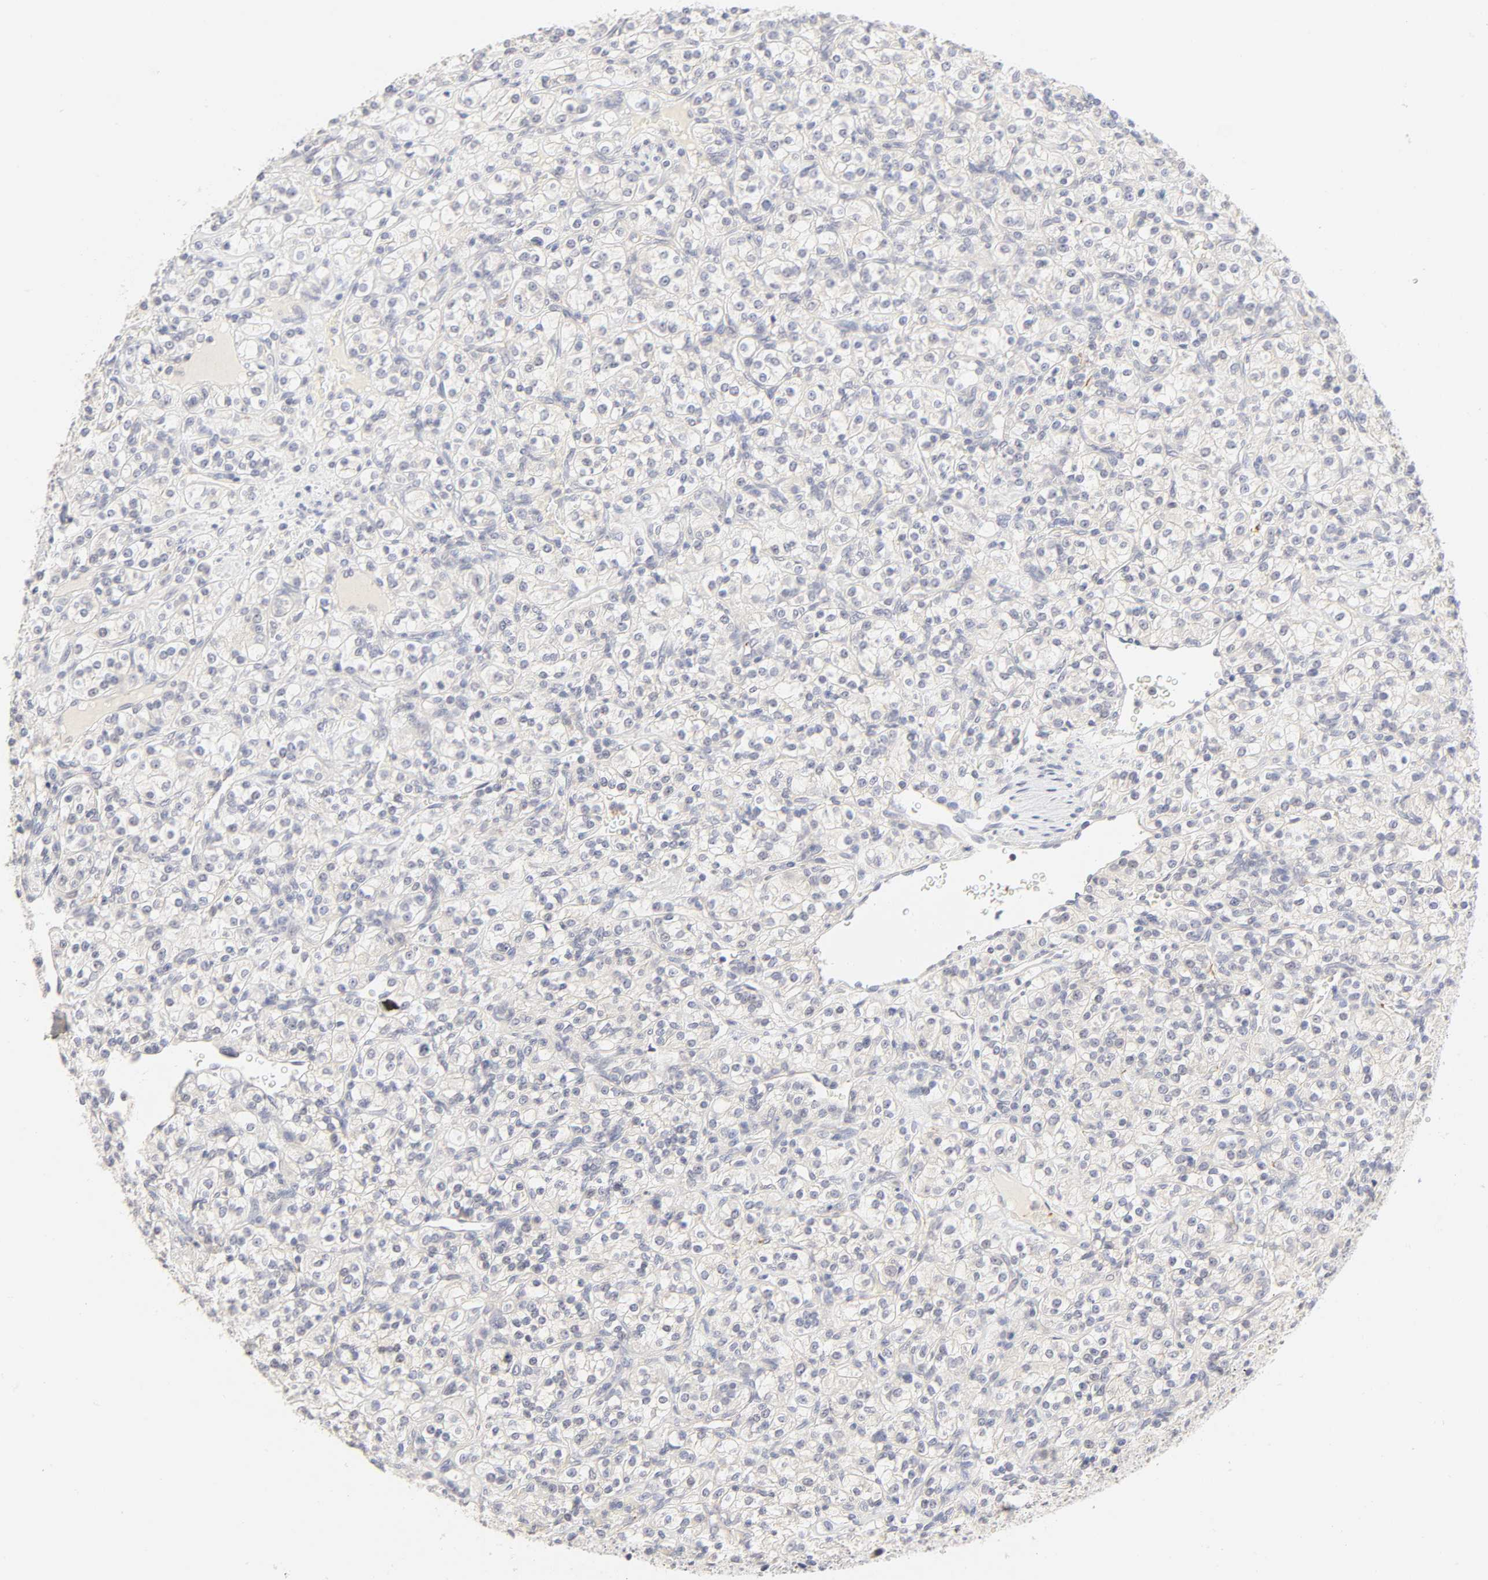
{"staining": {"intensity": "negative", "quantity": "none", "location": "none"}, "tissue": "renal cancer", "cell_type": "Tumor cells", "image_type": "cancer", "snomed": [{"axis": "morphology", "description": "Adenocarcinoma, NOS"}, {"axis": "topography", "description": "Kidney"}], "caption": "Immunohistochemistry (IHC) image of neoplastic tissue: human renal adenocarcinoma stained with DAB displays no significant protein expression in tumor cells.", "gene": "CYP4B1", "patient": {"sex": "male", "age": 77}}